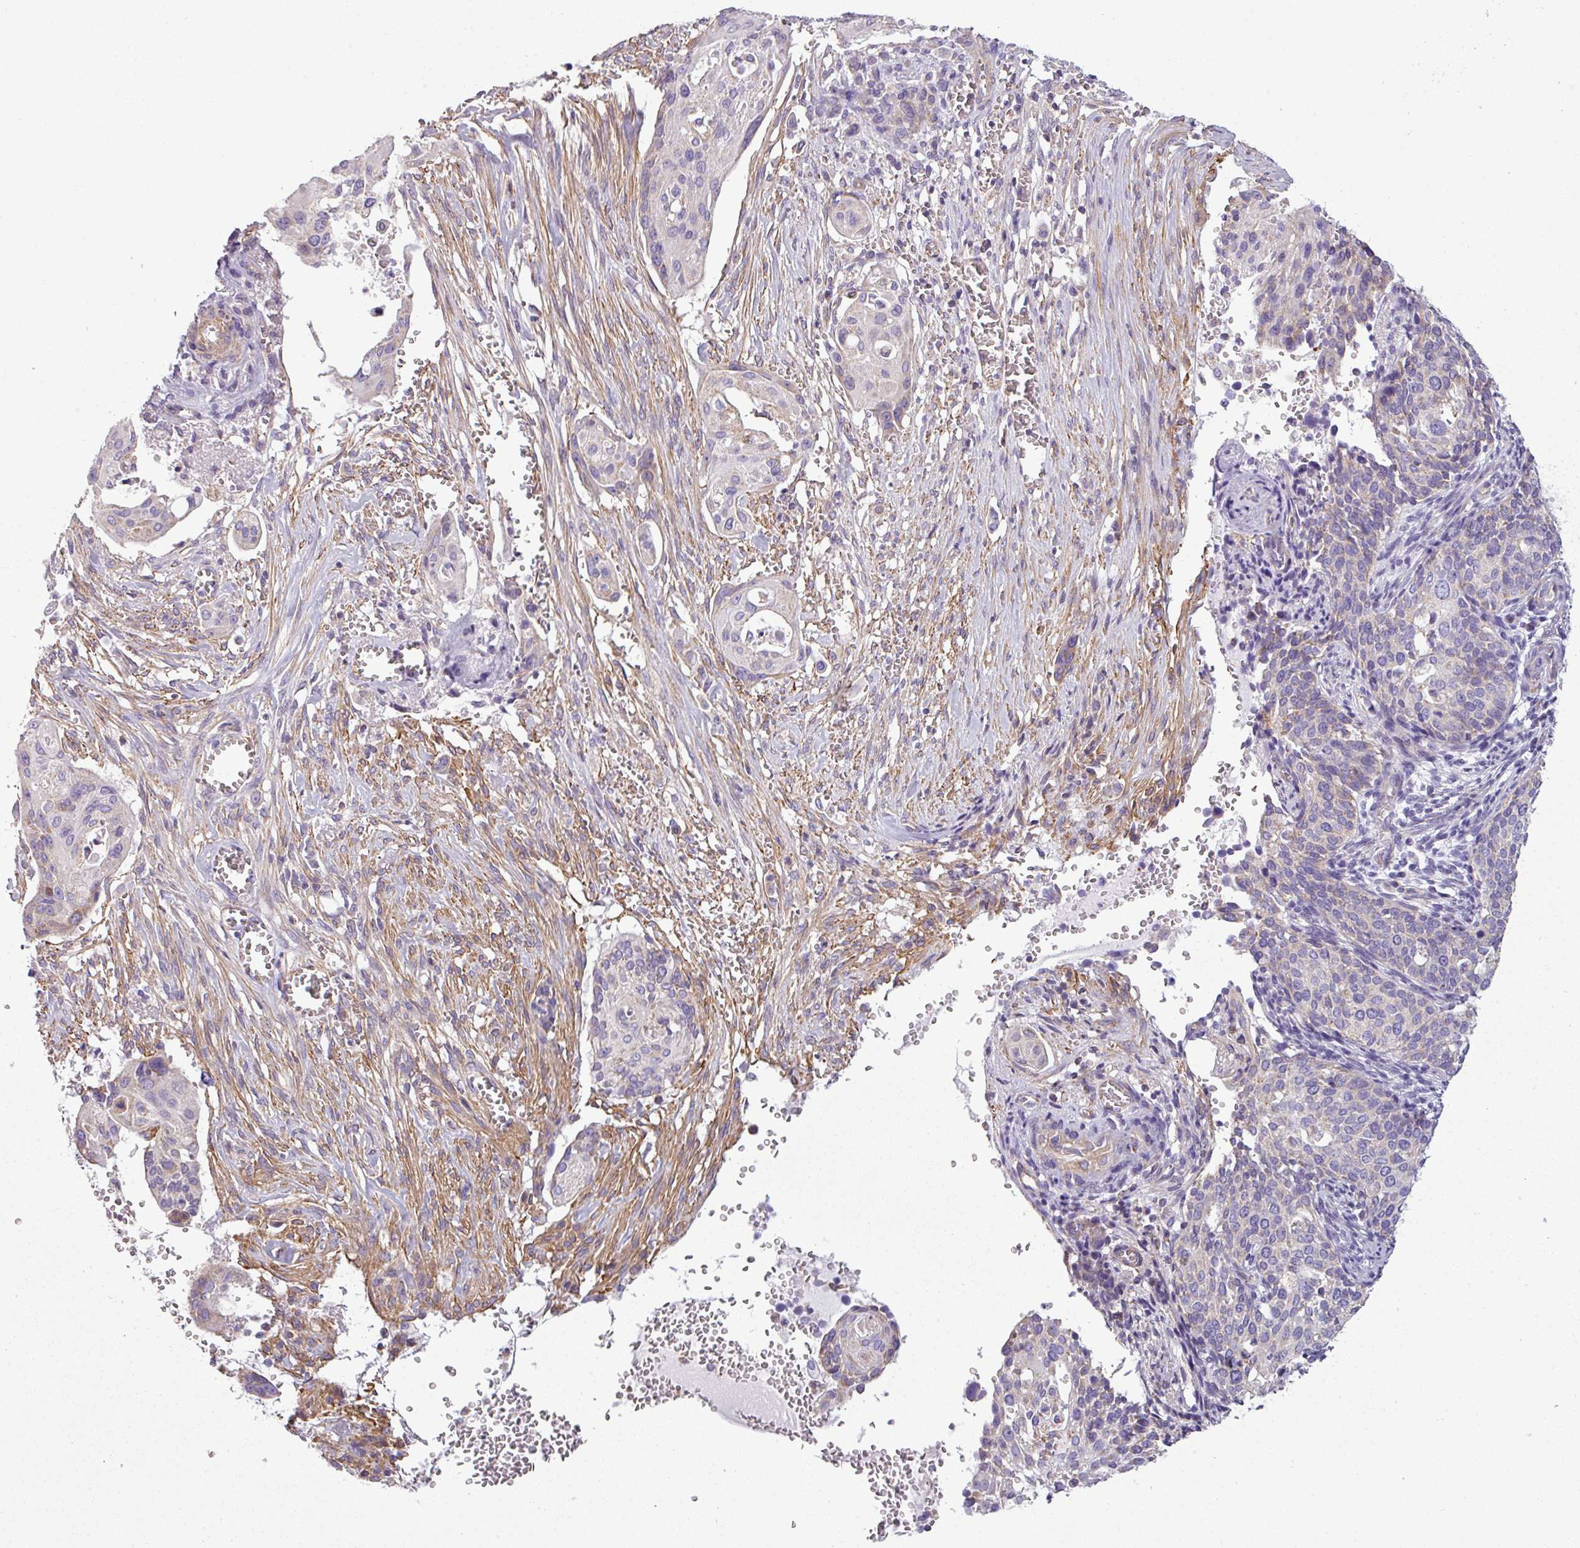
{"staining": {"intensity": "negative", "quantity": "none", "location": "none"}, "tissue": "cervical cancer", "cell_type": "Tumor cells", "image_type": "cancer", "snomed": [{"axis": "morphology", "description": "Squamous cell carcinoma, NOS"}, {"axis": "topography", "description": "Cervix"}], "caption": "Squamous cell carcinoma (cervical) stained for a protein using immunohistochemistry (IHC) exhibits no staining tumor cells.", "gene": "BTN2A2", "patient": {"sex": "female", "age": 44}}